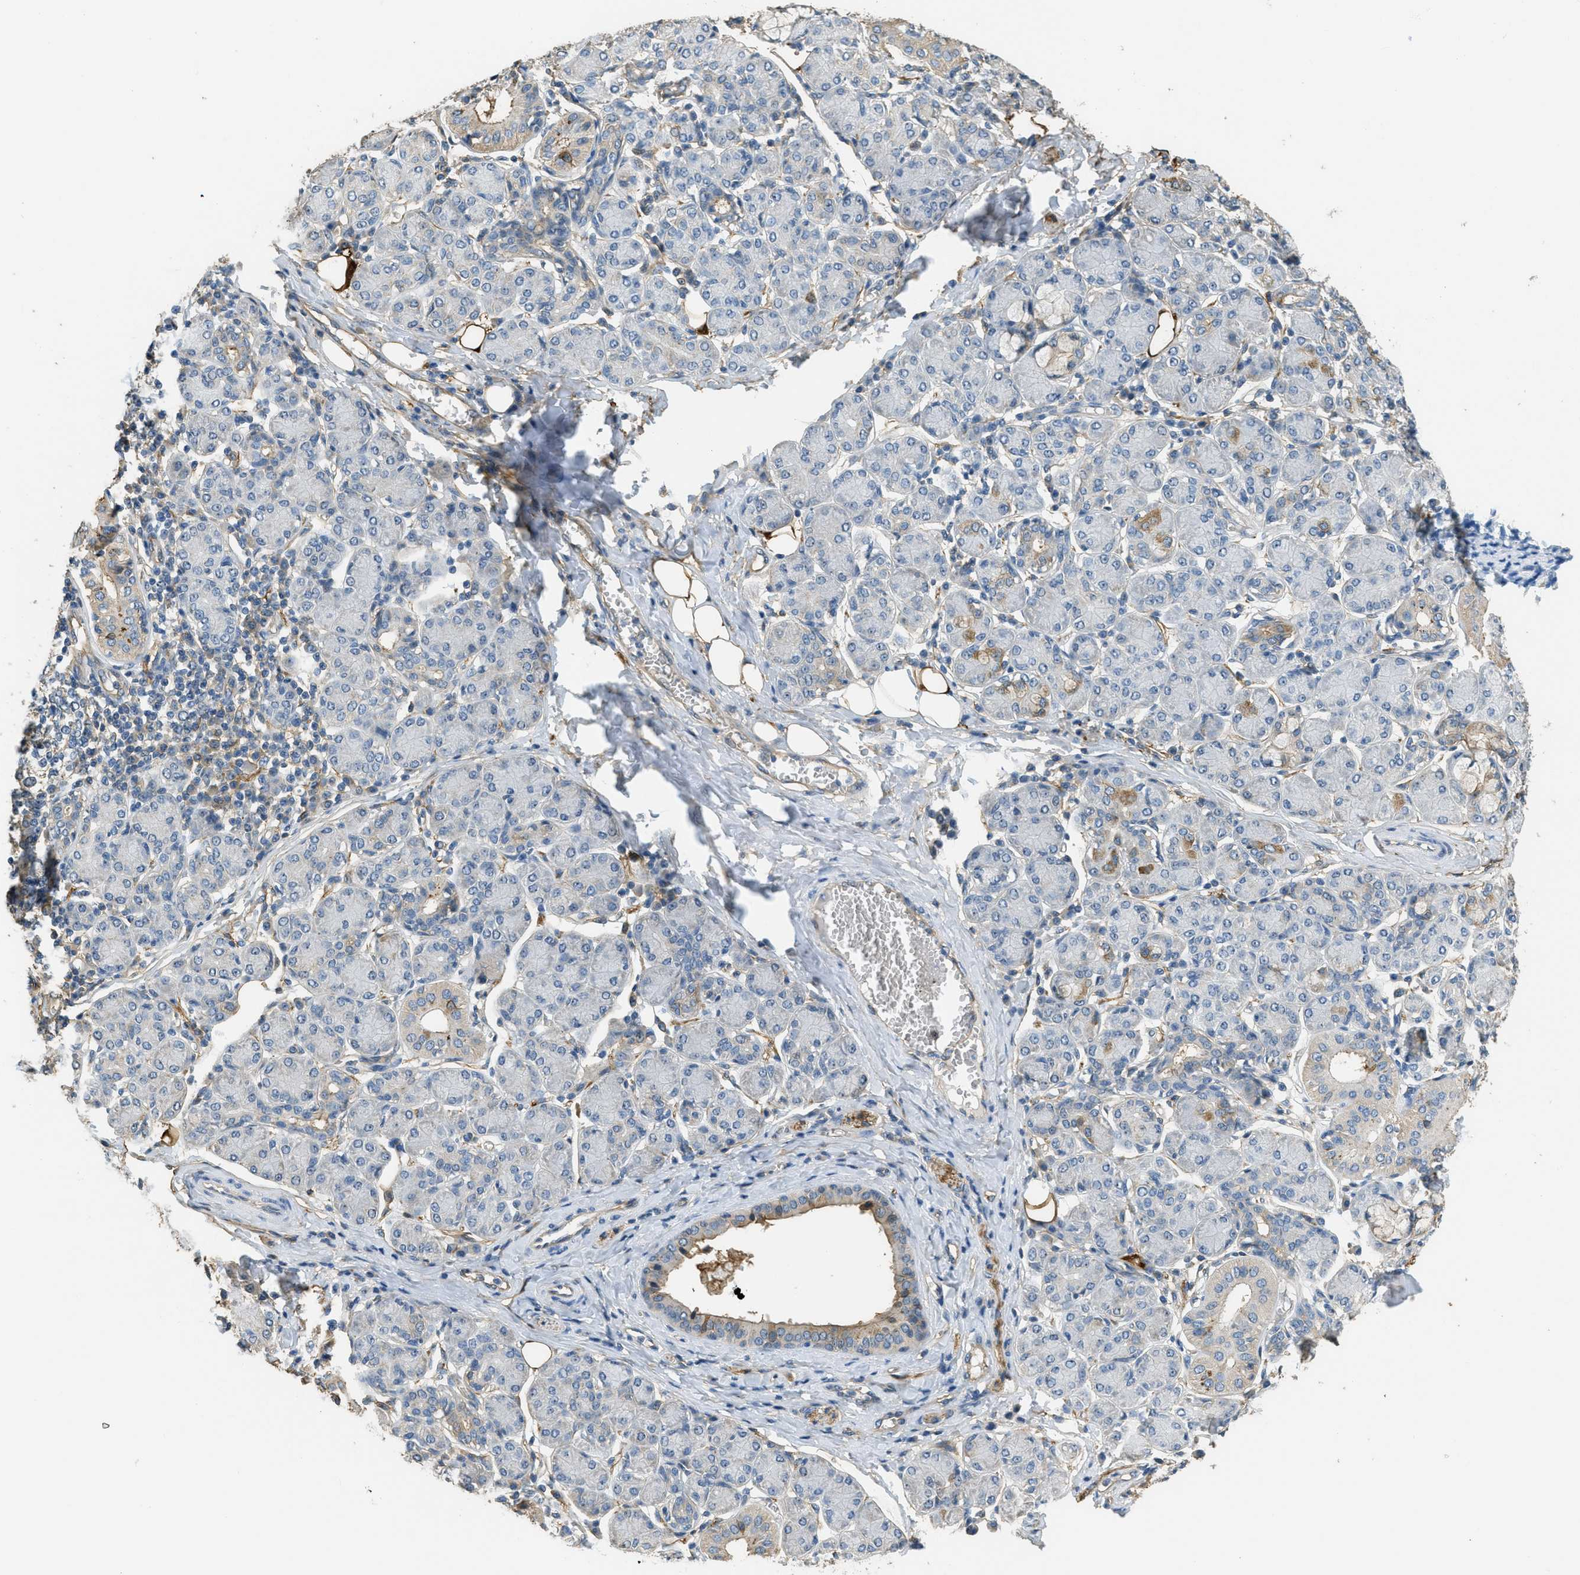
{"staining": {"intensity": "moderate", "quantity": "<25%", "location": "cytoplasmic/membranous"}, "tissue": "salivary gland", "cell_type": "Glandular cells", "image_type": "normal", "snomed": [{"axis": "morphology", "description": "Normal tissue, NOS"}, {"axis": "morphology", "description": "Inflammation, NOS"}, {"axis": "topography", "description": "Lymph node"}, {"axis": "topography", "description": "Salivary gland"}], "caption": "IHC (DAB (3,3'-diaminobenzidine)) staining of benign salivary gland exhibits moderate cytoplasmic/membranous protein positivity in approximately <25% of glandular cells. The staining is performed using DAB brown chromogen to label protein expression. The nuclei are counter-stained blue using hematoxylin.", "gene": "OSMR", "patient": {"sex": "male", "age": 3}}